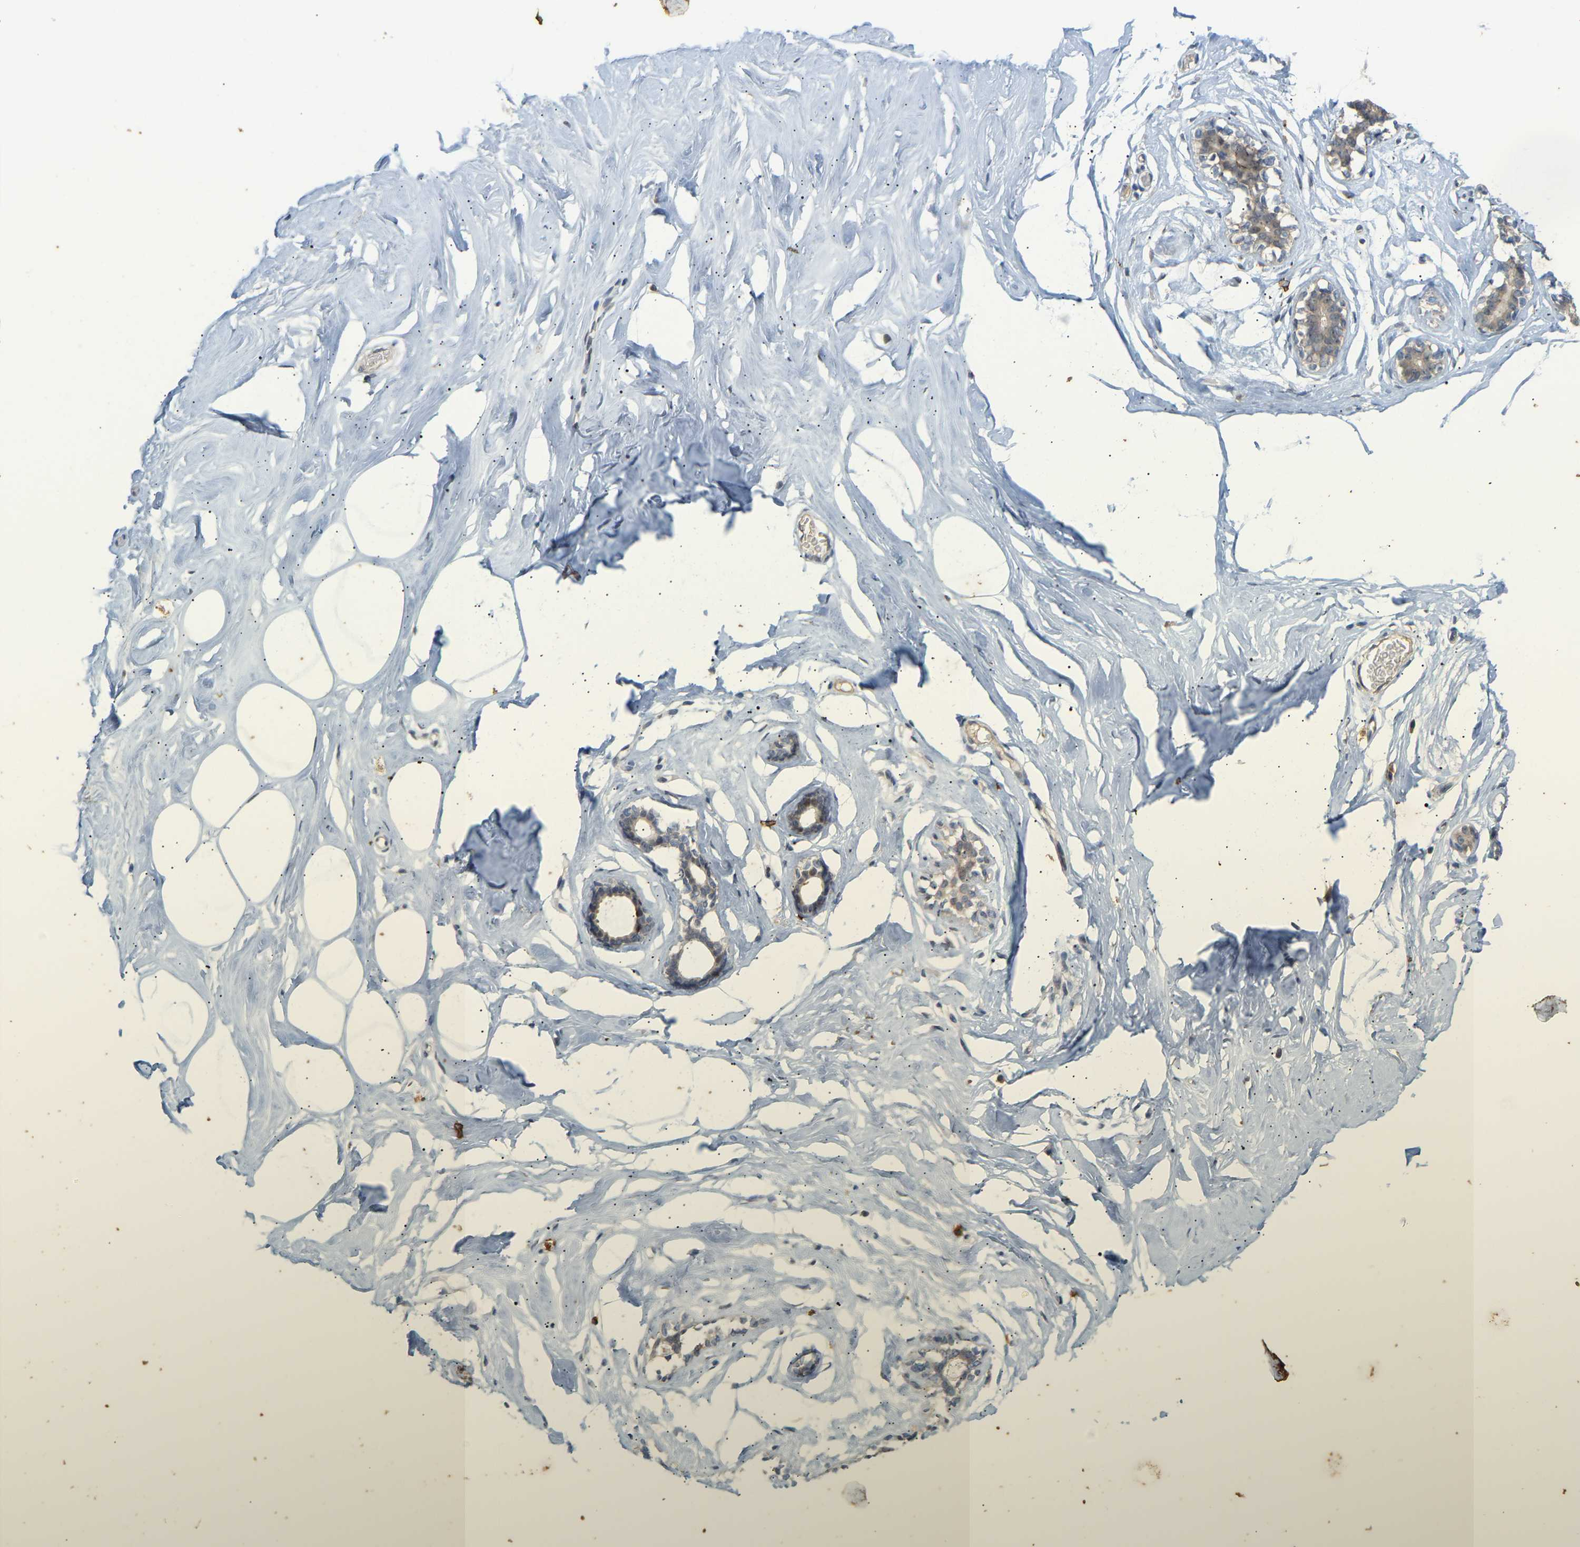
{"staining": {"intensity": "negative", "quantity": "none", "location": "none"}, "tissue": "adipose tissue", "cell_type": "Adipocytes", "image_type": "normal", "snomed": [{"axis": "morphology", "description": "Normal tissue, NOS"}, {"axis": "morphology", "description": "Fibrosis, NOS"}, {"axis": "topography", "description": "Breast"}, {"axis": "topography", "description": "Adipose tissue"}], "caption": "Immunohistochemistry (IHC) histopathology image of unremarkable adipose tissue: adipose tissue stained with DAB (3,3'-diaminobenzidine) shows no significant protein positivity in adipocytes.", "gene": "PTPN4", "patient": {"sex": "female", "age": 39}}